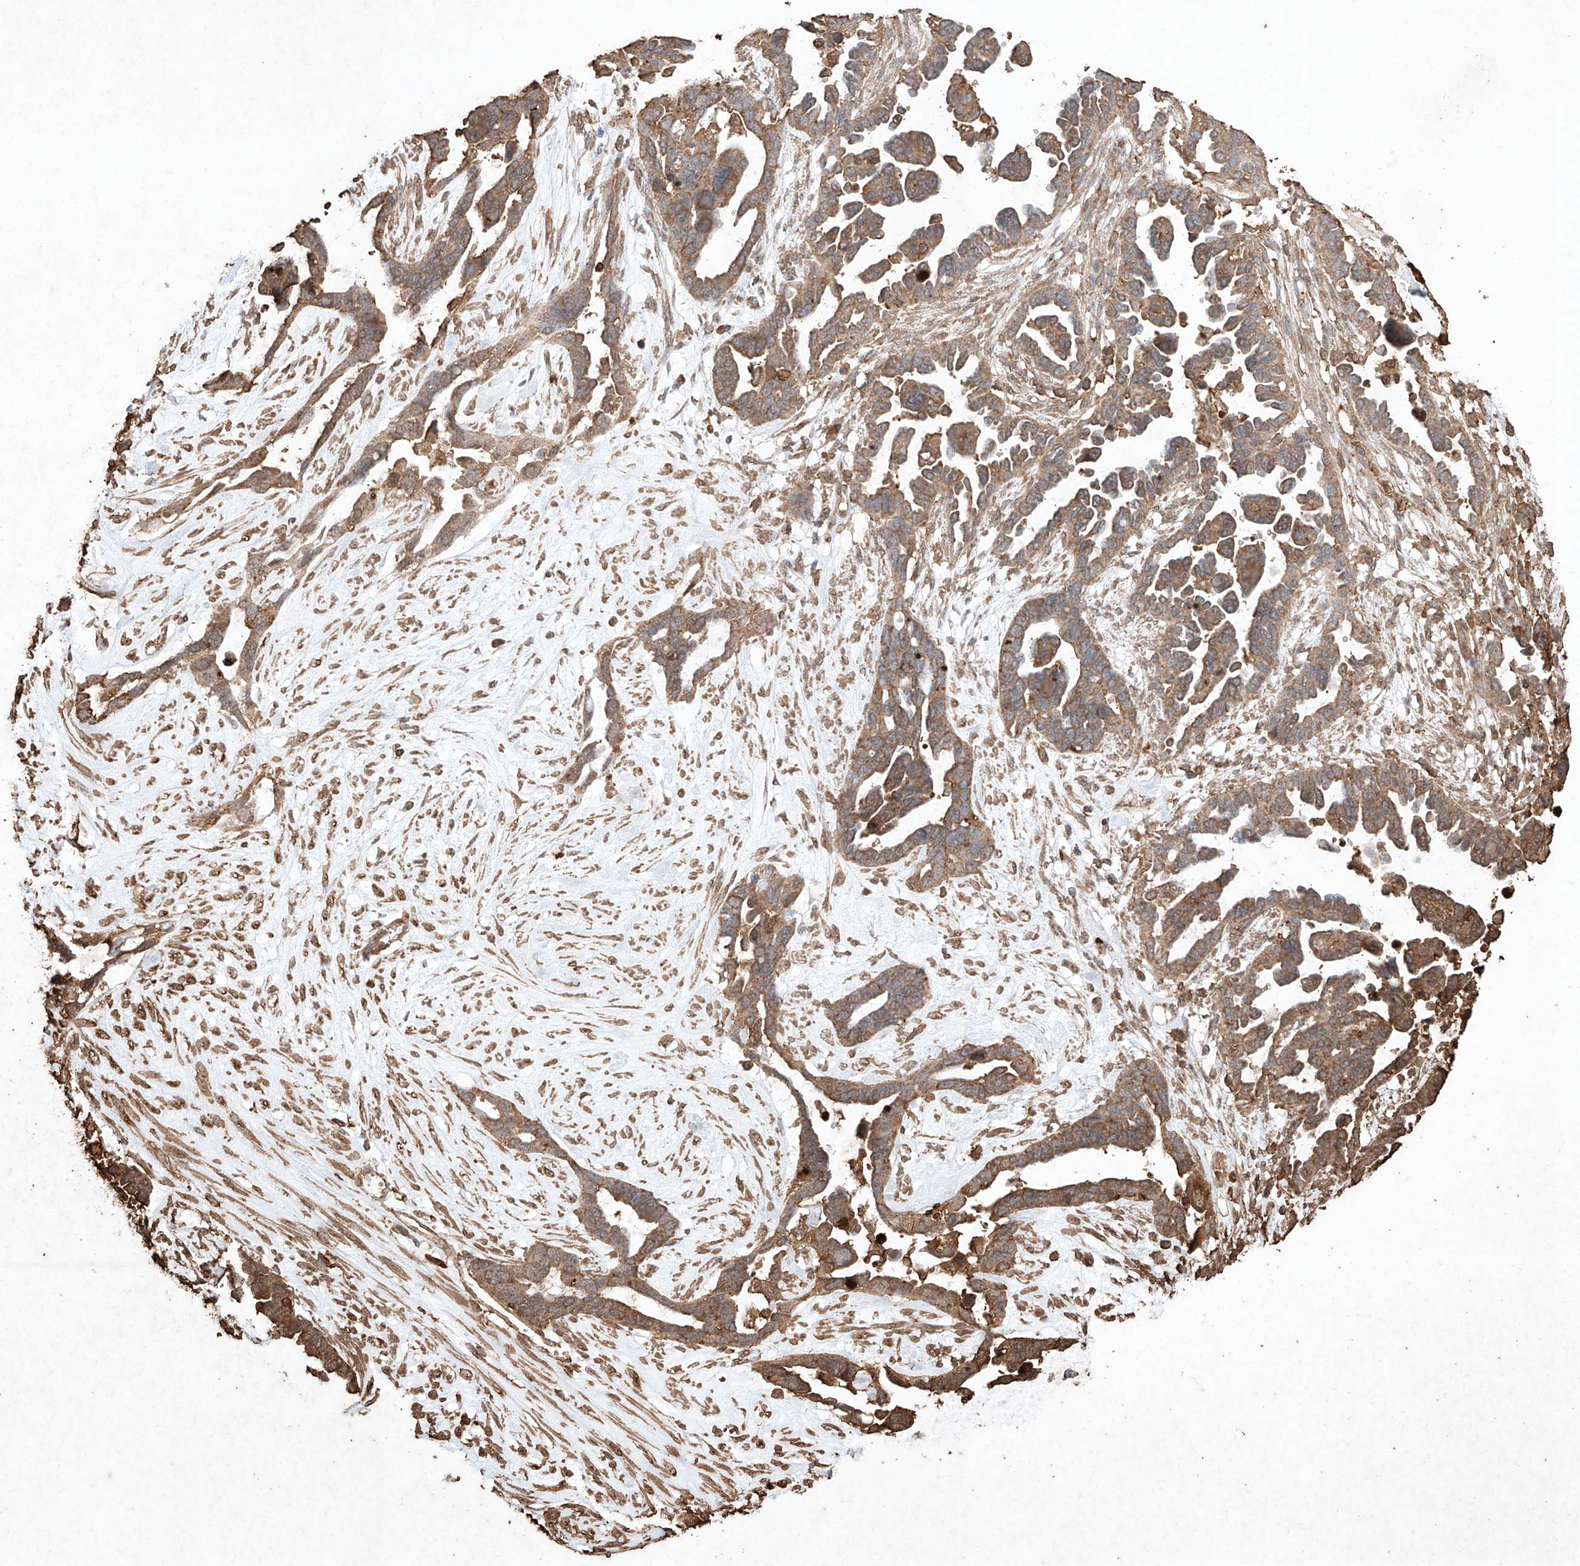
{"staining": {"intensity": "moderate", "quantity": ">75%", "location": "cytoplasmic/membranous"}, "tissue": "ovarian cancer", "cell_type": "Tumor cells", "image_type": "cancer", "snomed": [{"axis": "morphology", "description": "Cystadenocarcinoma, serous, NOS"}, {"axis": "topography", "description": "Ovary"}], "caption": "DAB immunohistochemical staining of serous cystadenocarcinoma (ovarian) shows moderate cytoplasmic/membranous protein positivity in approximately >75% of tumor cells.", "gene": "M6PR", "patient": {"sex": "female", "age": 54}}